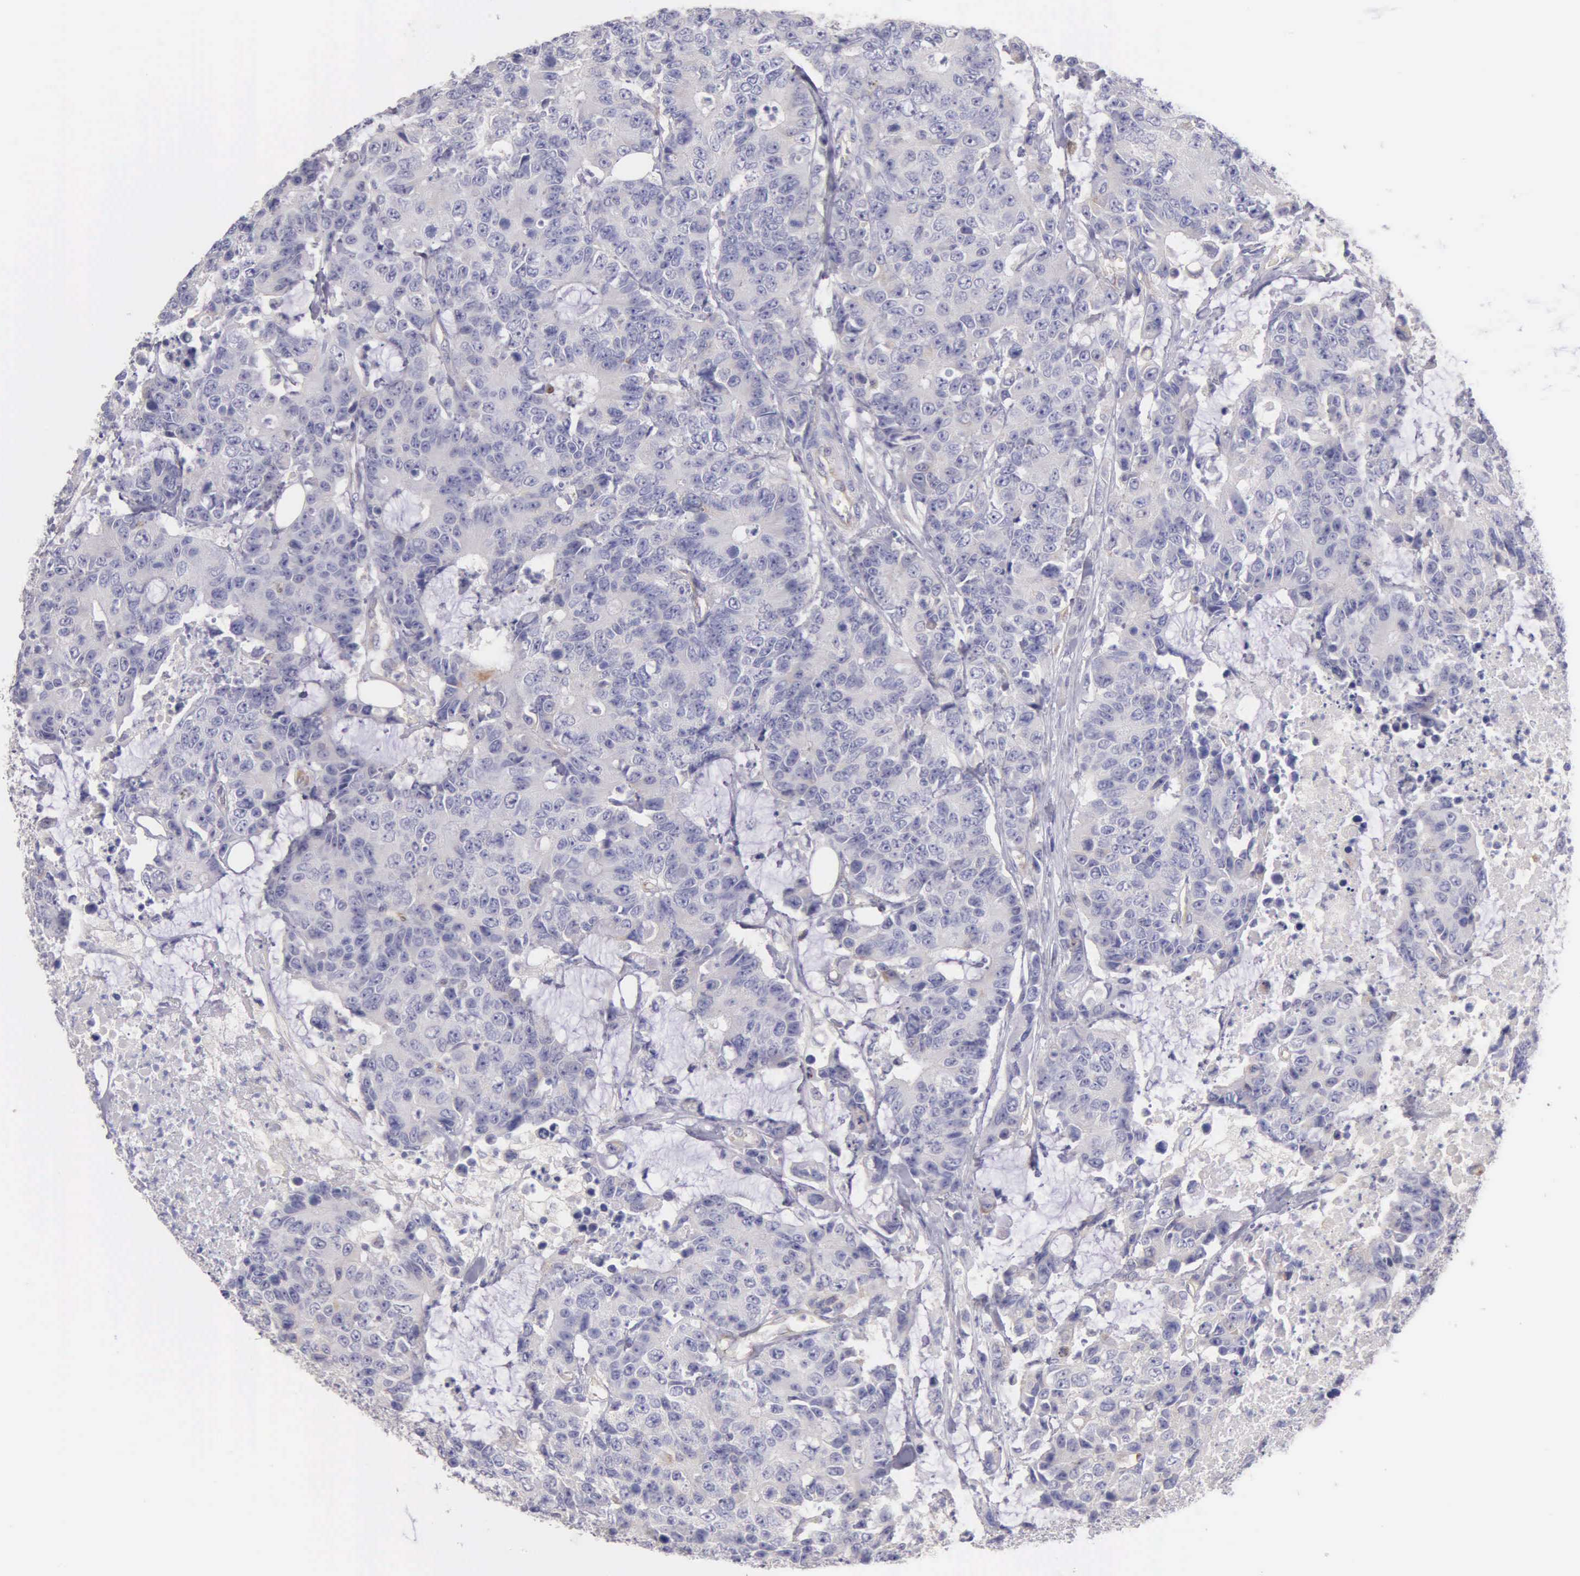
{"staining": {"intensity": "negative", "quantity": "none", "location": "none"}, "tissue": "colorectal cancer", "cell_type": "Tumor cells", "image_type": "cancer", "snomed": [{"axis": "morphology", "description": "Adenocarcinoma, NOS"}, {"axis": "topography", "description": "Colon"}], "caption": "Immunohistochemical staining of human colorectal adenocarcinoma exhibits no significant expression in tumor cells.", "gene": "APP", "patient": {"sex": "female", "age": 86}}